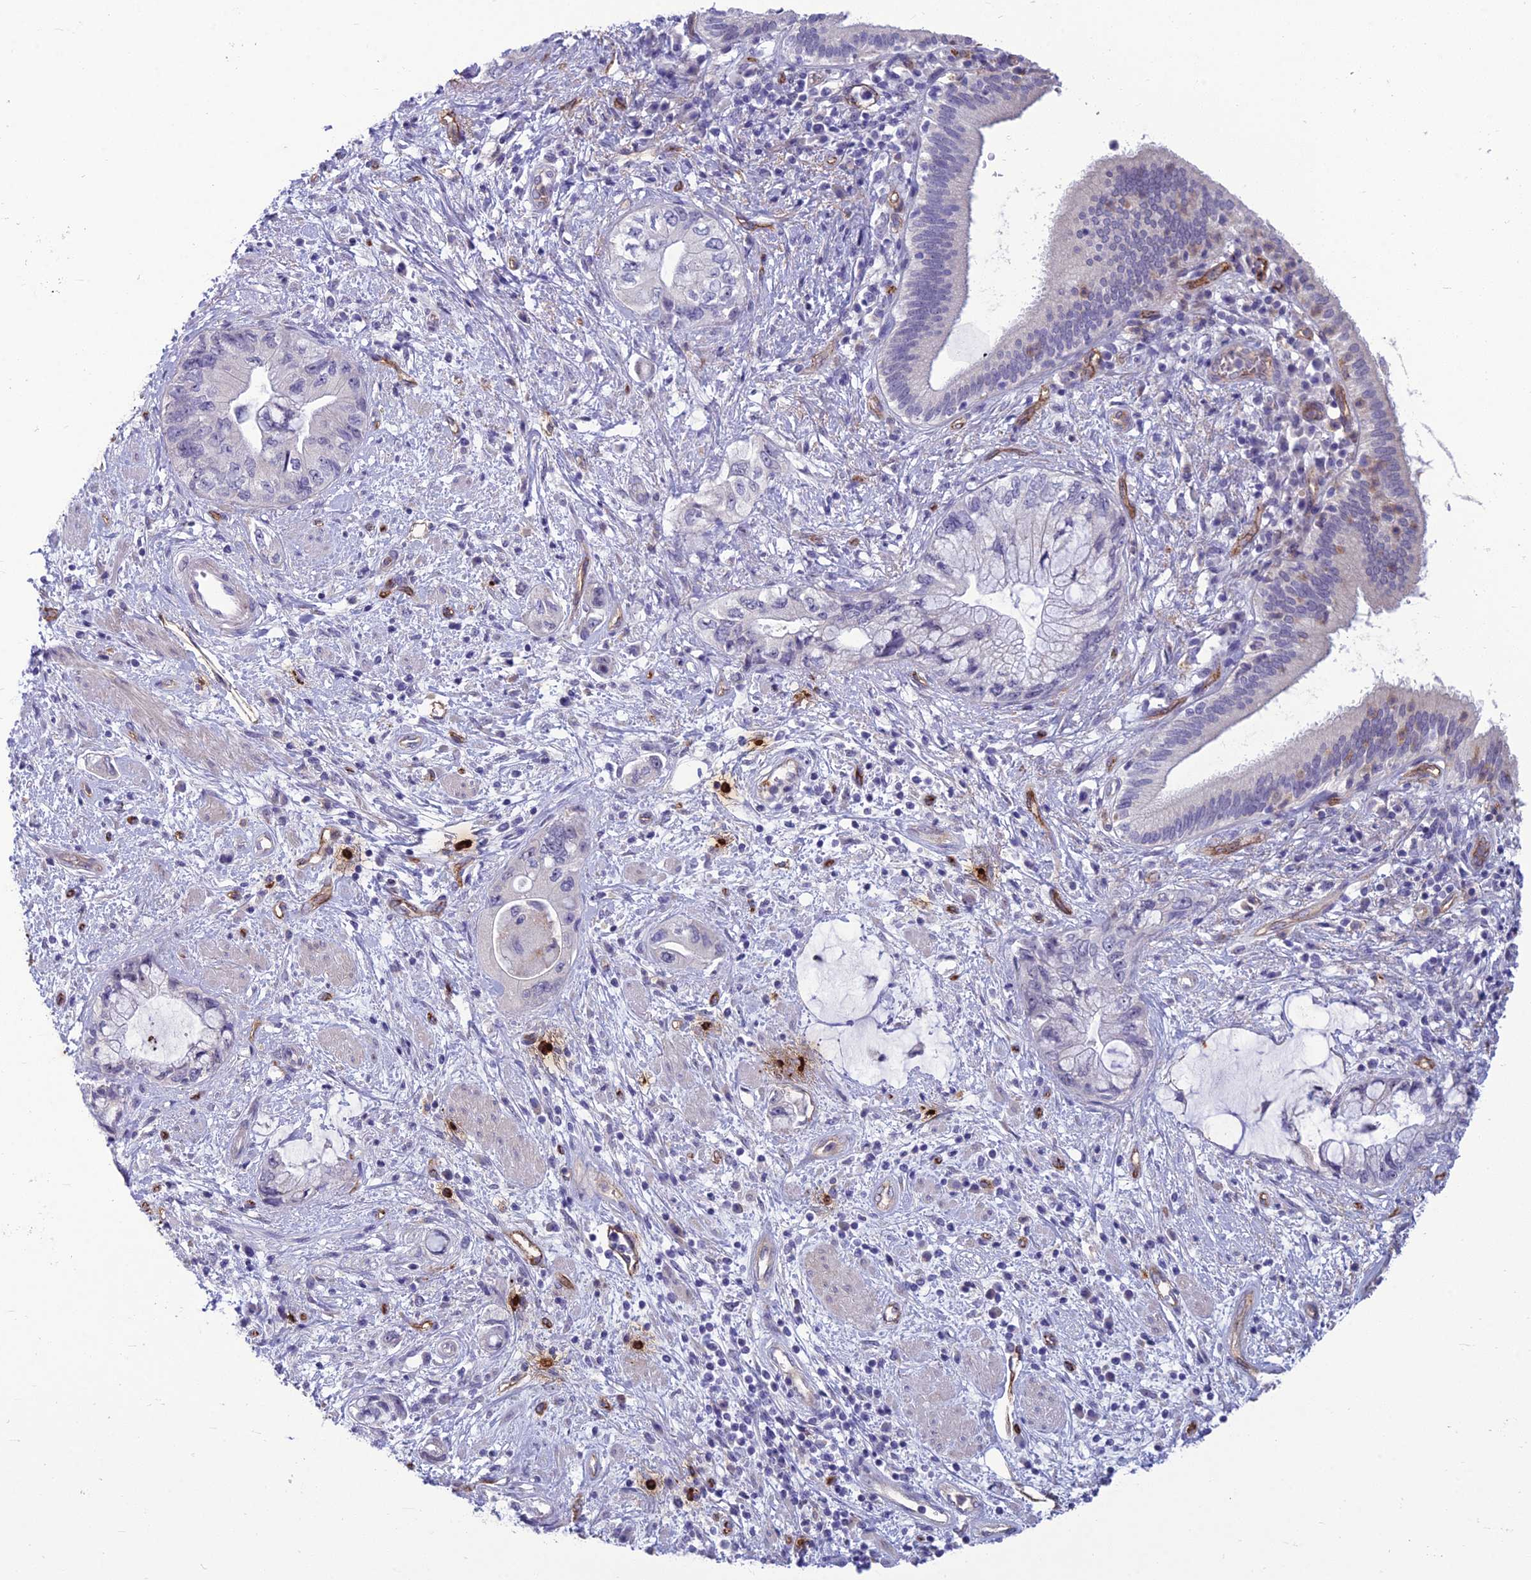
{"staining": {"intensity": "negative", "quantity": "none", "location": "none"}, "tissue": "pancreatic cancer", "cell_type": "Tumor cells", "image_type": "cancer", "snomed": [{"axis": "morphology", "description": "Adenocarcinoma, NOS"}, {"axis": "topography", "description": "Pancreas"}], "caption": "Pancreatic cancer (adenocarcinoma) was stained to show a protein in brown. There is no significant positivity in tumor cells.", "gene": "BBS7", "patient": {"sex": "female", "age": 73}}